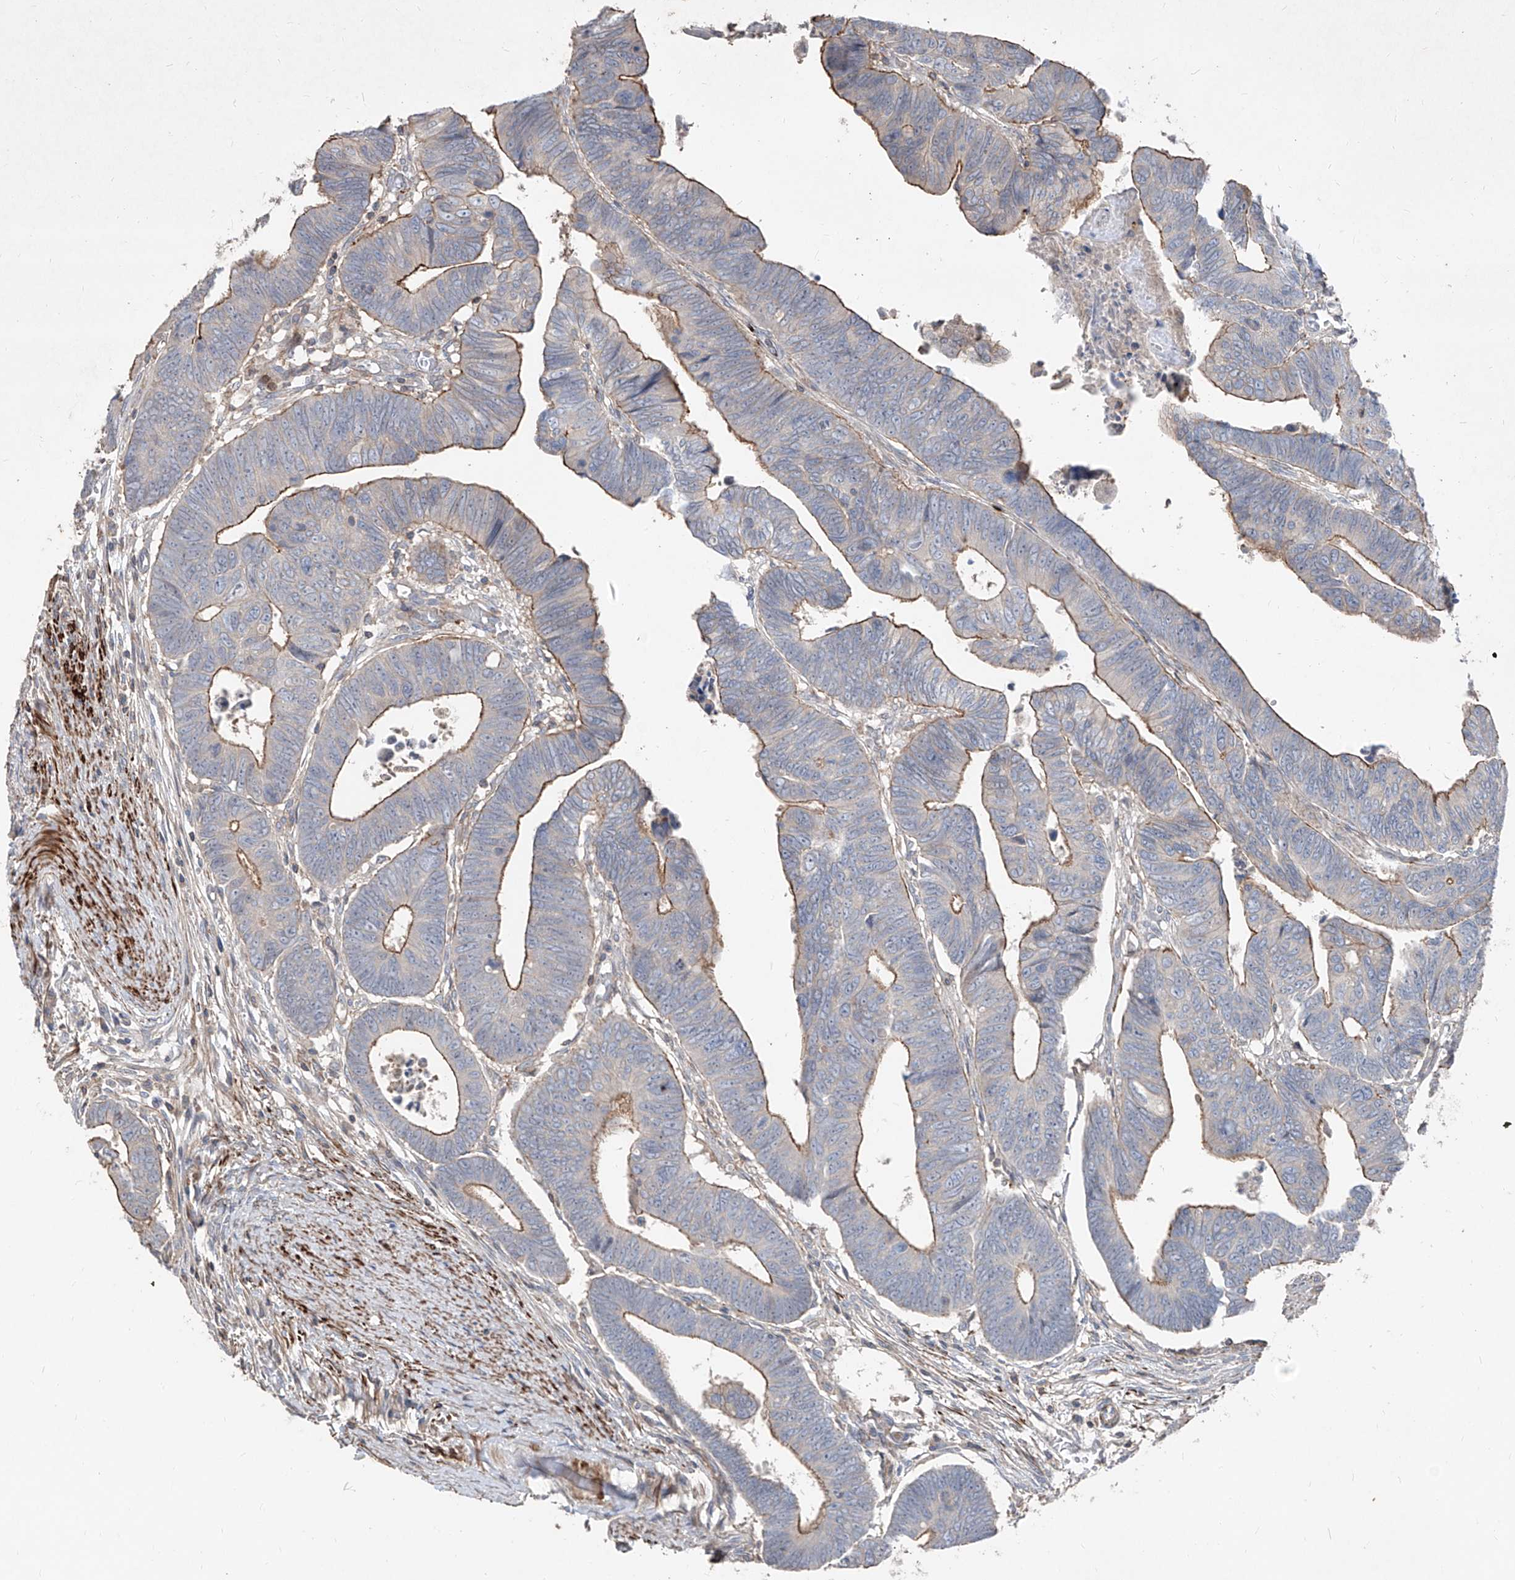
{"staining": {"intensity": "moderate", "quantity": "<25%", "location": "cytoplasmic/membranous"}, "tissue": "colorectal cancer", "cell_type": "Tumor cells", "image_type": "cancer", "snomed": [{"axis": "morphology", "description": "Adenocarcinoma, NOS"}, {"axis": "topography", "description": "Rectum"}], "caption": "Approximately <25% of tumor cells in colorectal cancer (adenocarcinoma) reveal moderate cytoplasmic/membranous protein expression as visualized by brown immunohistochemical staining.", "gene": "UFD1", "patient": {"sex": "female", "age": 65}}